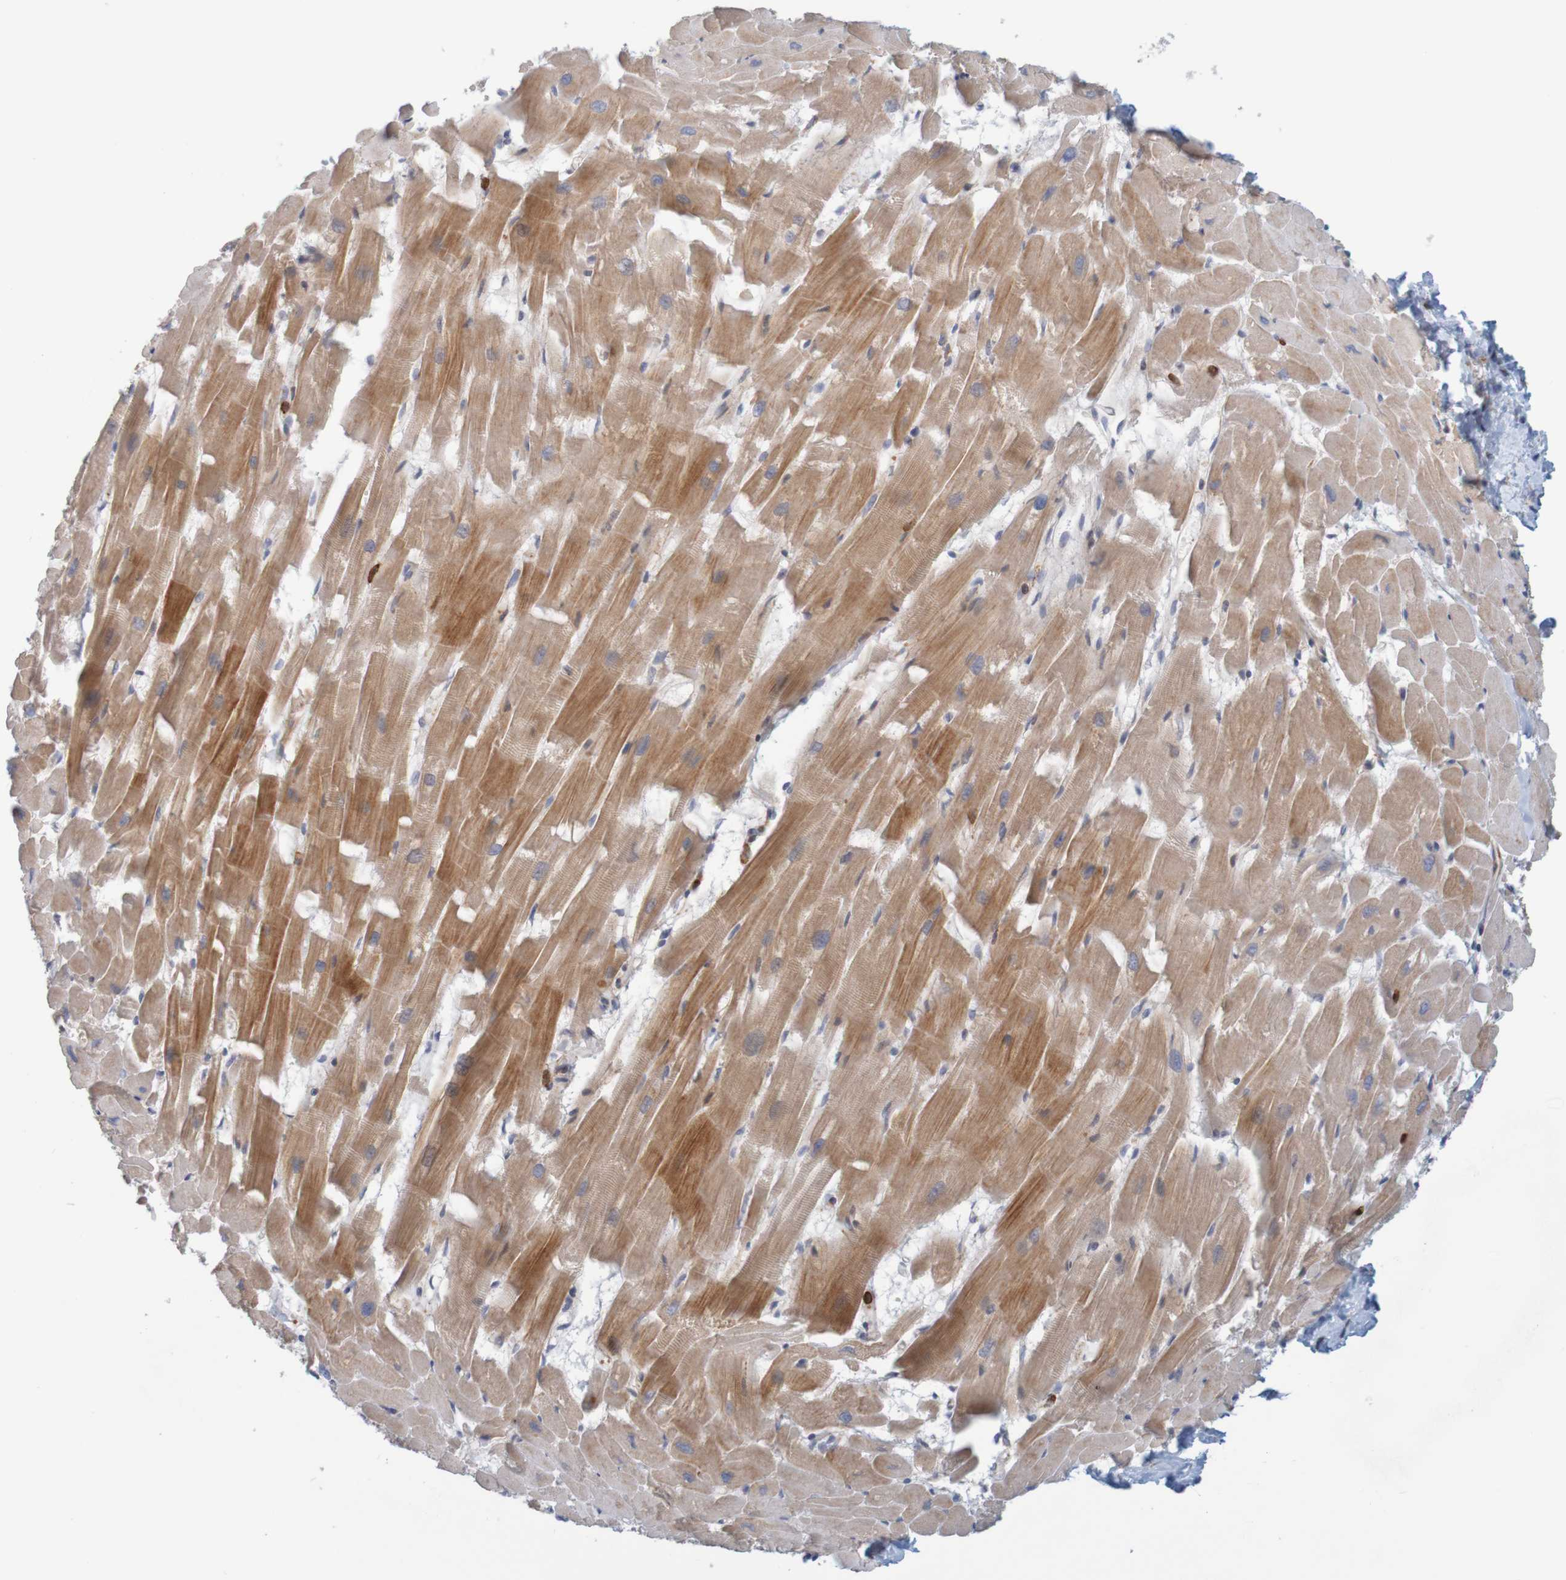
{"staining": {"intensity": "moderate", "quantity": ">75%", "location": "cytoplasmic/membranous"}, "tissue": "heart muscle", "cell_type": "Cardiomyocytes", "image_type": "normal", "snomed": [{"axis": "morphology", "description": "Normal tissue, NOS"}, {"axis": "topography", "description": "Heart"}], "caption": "Immunohistochemical staining of unremarkable heart muscle demonstrates medium levels of moderate cytoplasmic/membranous positivity in about >75% of cardiomyocytes. (DAB (3,3'-diaminobenzidine) IHC, brown staining for protein, blue staining for nuclei).", "gene": "KRT23", "patient": {"sex": "female", "age": 19}}